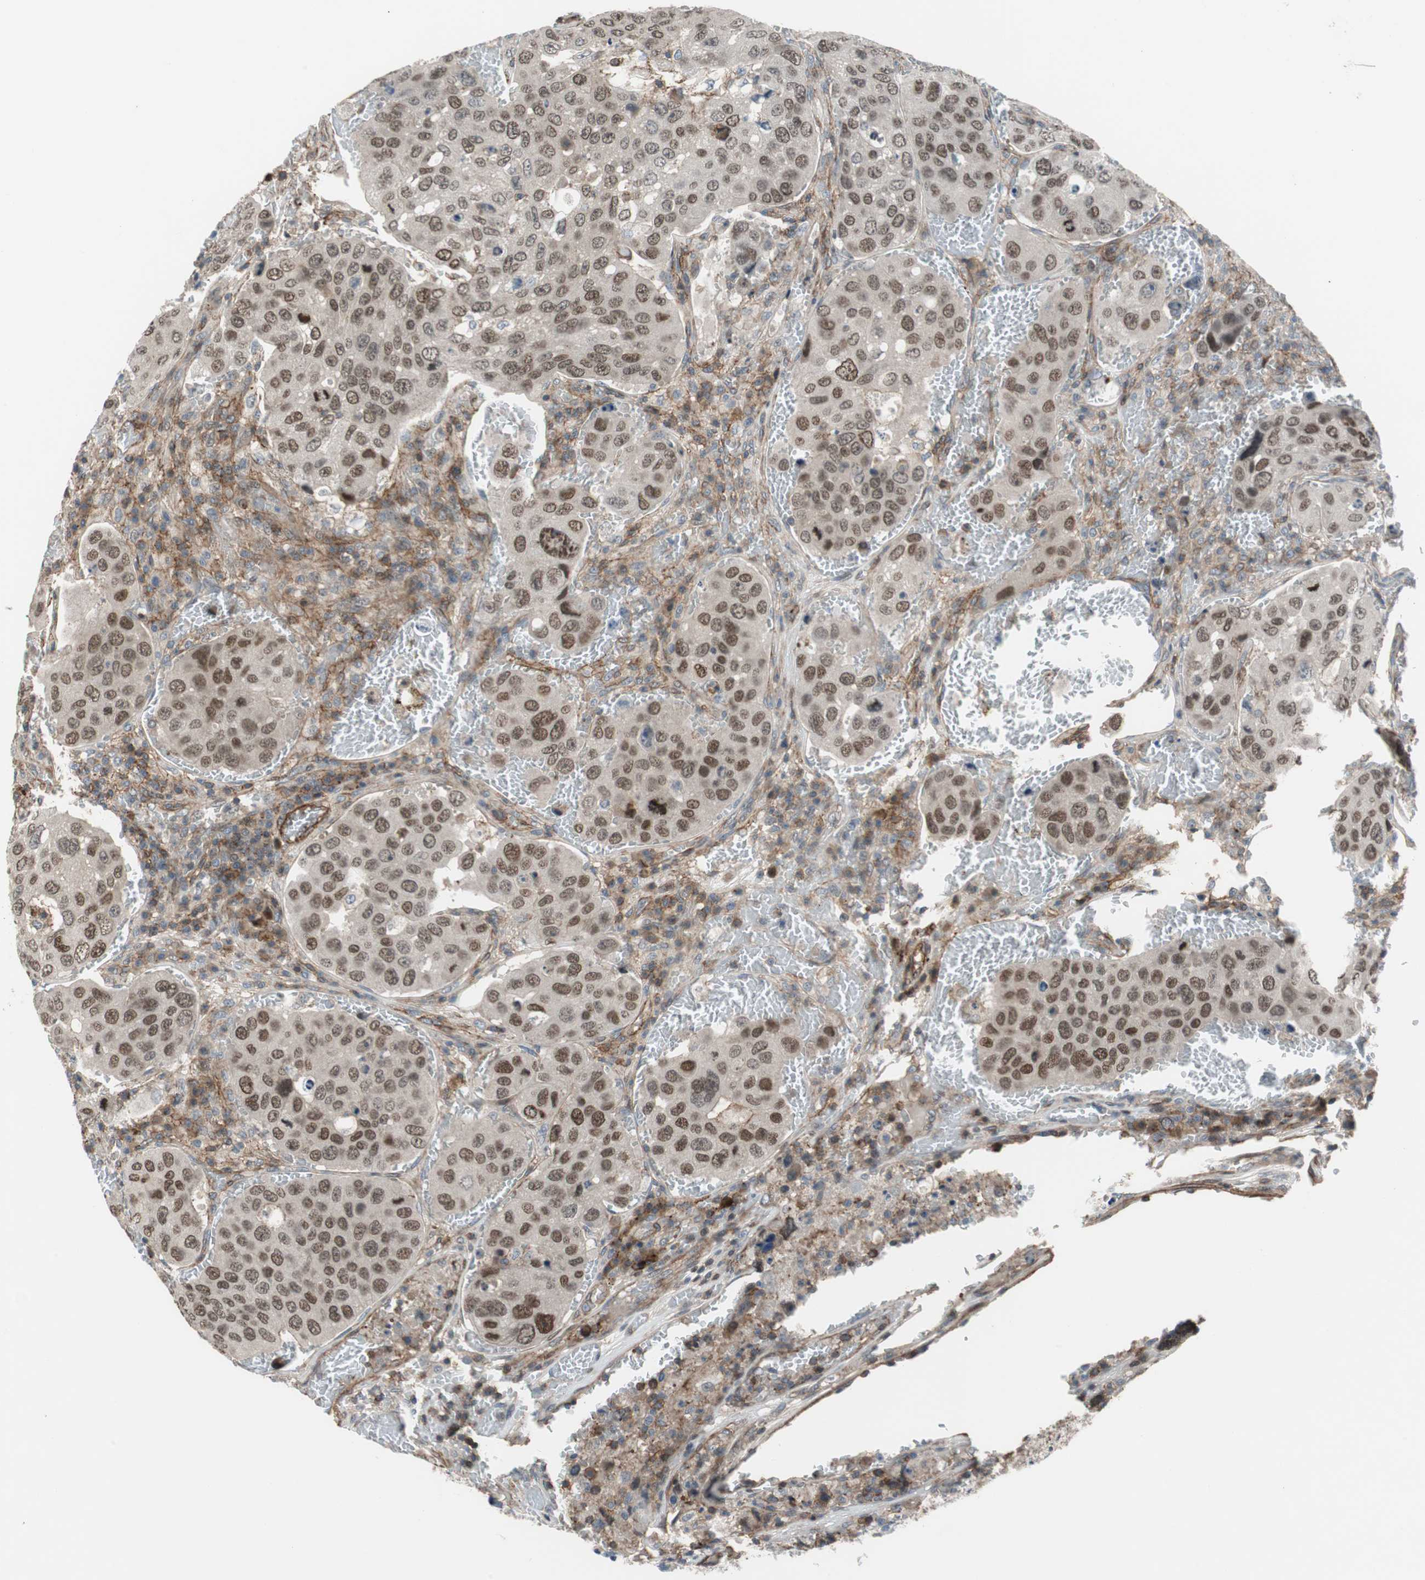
{"staining": {"intensity": "moderate", "quantity": ">75%", "location": "nuclear"}, "tissue": "urothelial cancer", "cell_type": "Tumor cells", "image_type": "cancer", "snomed": [{"axis": "morphology", "description": "Urothelial carcinoma, High grade"}, {"axis": "topography", "description": "Lymph node"}, {"axis": "topography", "description": "Urinary bladder"}], "caption": "Urothelial carcinoma (high-grade) stained with a protein marker displays moderate staining in tumor cells.", "gene": "GRHL1", "patient": {"sex": "male", "age": 51}}